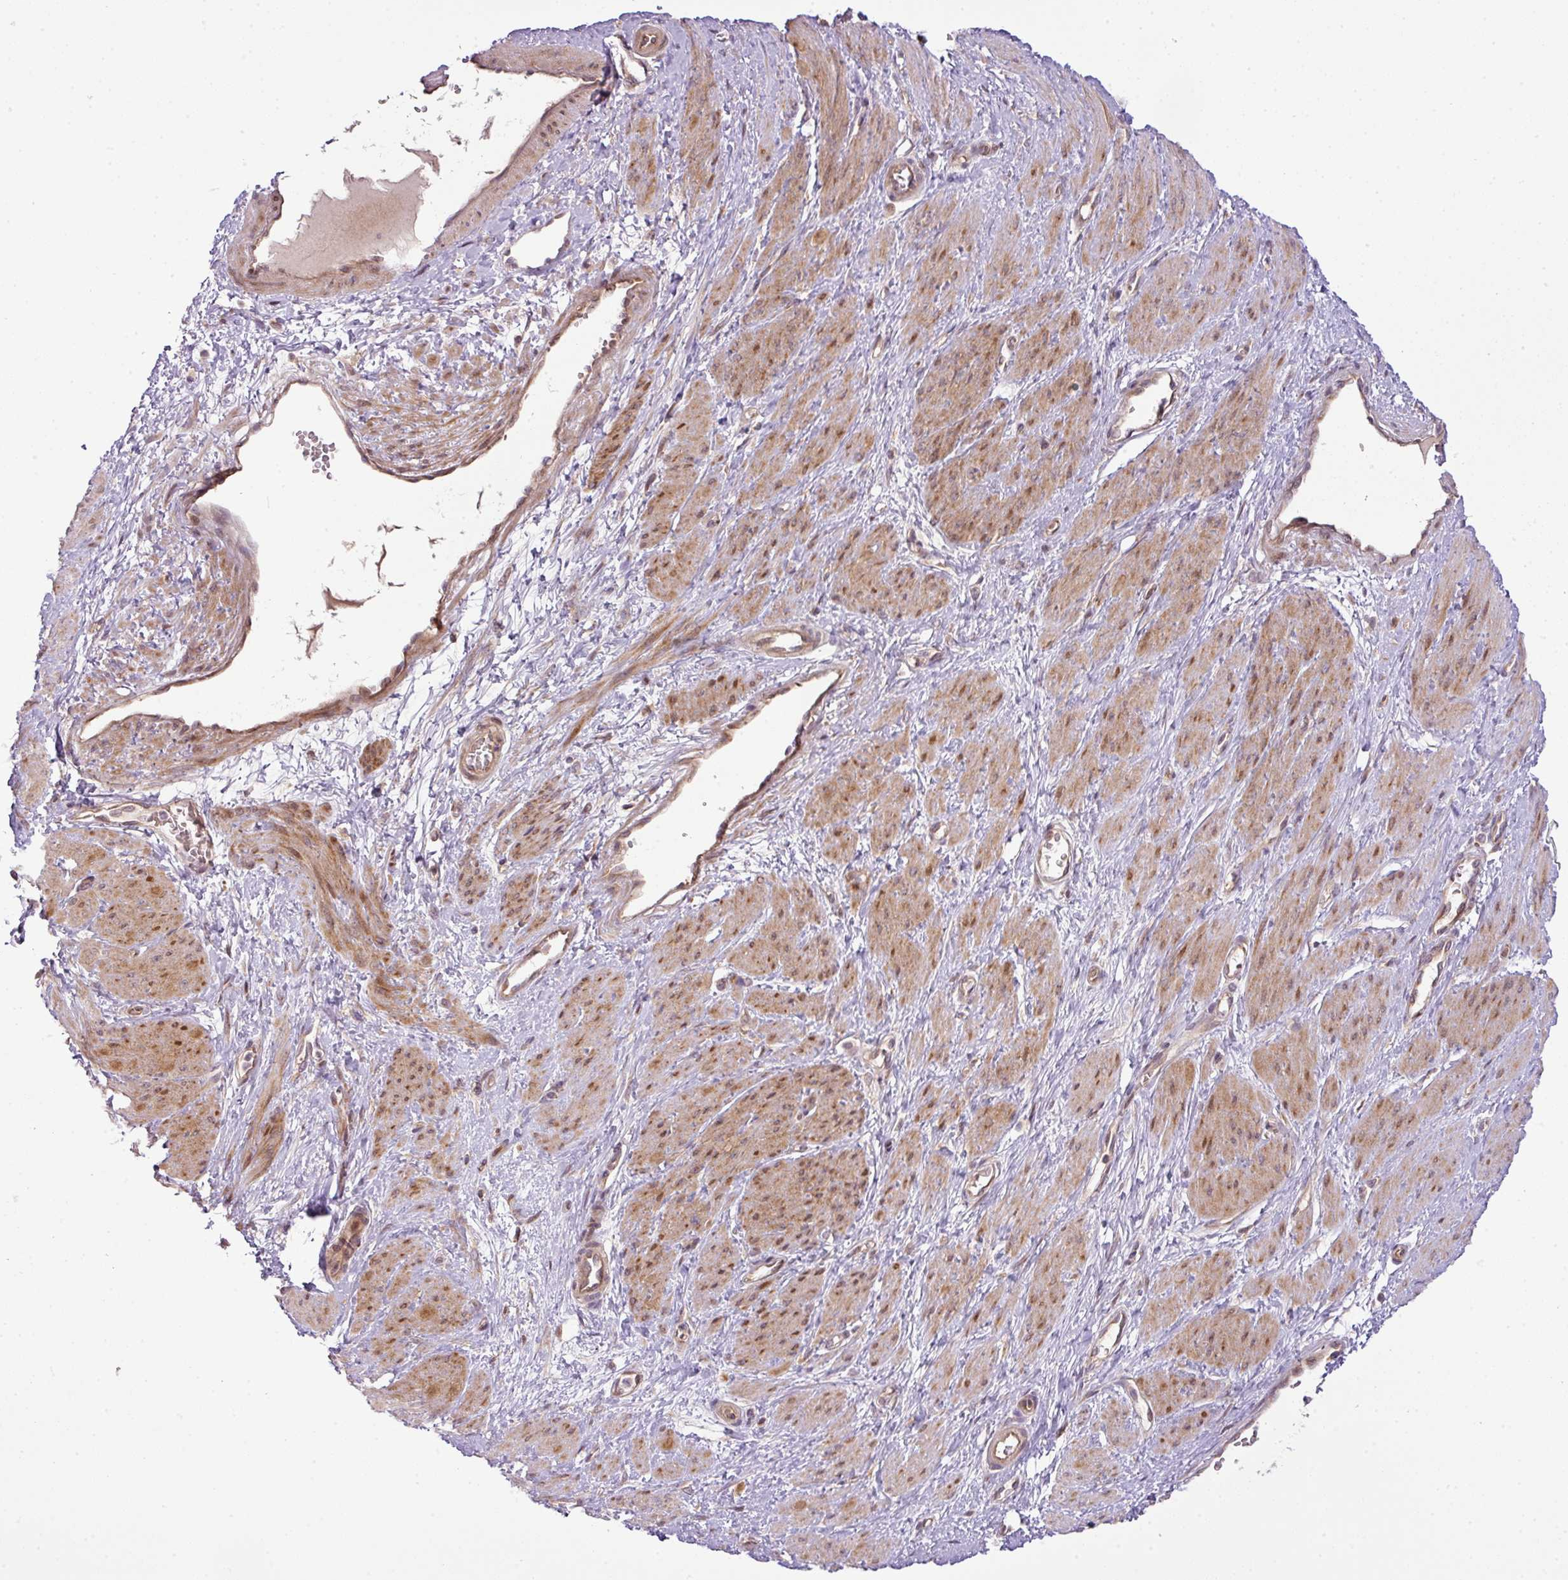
{"staining": {"intensity": "moderate", "quantity": ">75%", "location": "cytoplasmic/membranous"}, "tissue": "smooth muscle", "cell_type": "Smooth muscle cells", "image_type": "normal", "snomed": [{"axis": "morphology", "description": "Normal tissue, NOS"}, {"axis": "topography", "description": "Smooth muscle"}, {"axis": "topography", "description": "Uterus"}], "caption": "Immunohistochemistry (IHC) photomicrograph of benign smooth muscle: smooth muscle stained using IHC displays medium levels of moderate protein expression localized specifically in the cytoplasmic/membranous of smooth muscle cells, appearing as a cytoplasmic/membranous brown color.", "gene": "COX18", "patient": {"sex": "female", "age": 39}}